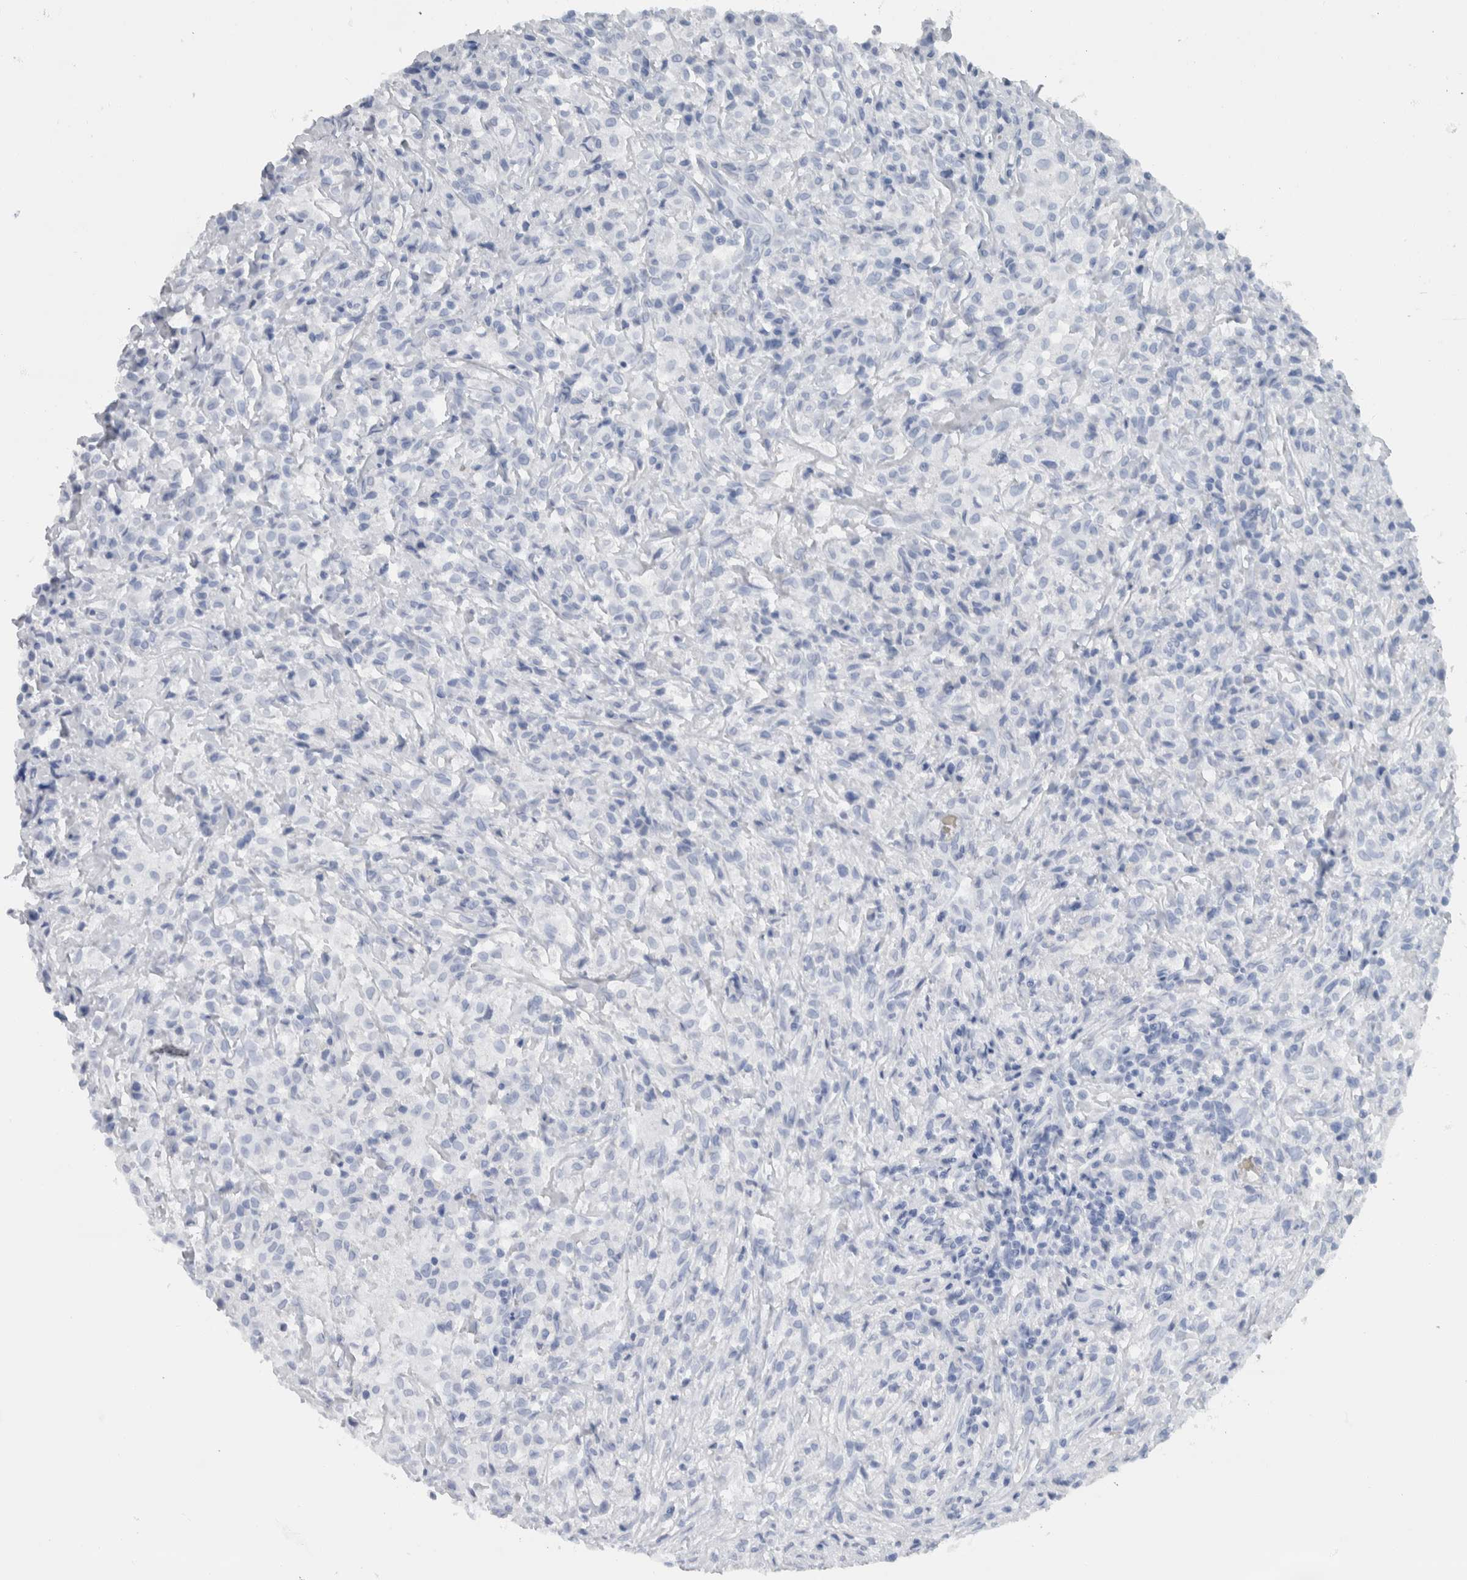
{"staining": {"intensity": "negative", "quantity": "none", "location": "none"}, "tissue": "testis cancer", "cell_type": "Tumor cells", "image_type": "cancer", "snomed": [{"axis": "morphology", "description": "Carcinoma, Embryonal, NOS"}, {"axis": "topography", "description": "Testis"}], "caption": "The histopathology image displays no significant staining in tumor cells of testis embryonal carcinoma. (DAB (3,3'-diaminobenzidine) immunohistochemistry visualized using brightfield microscopy, high magnification).", "gene": "NEFM", "patient": {"sex": "male", "age": 2}}